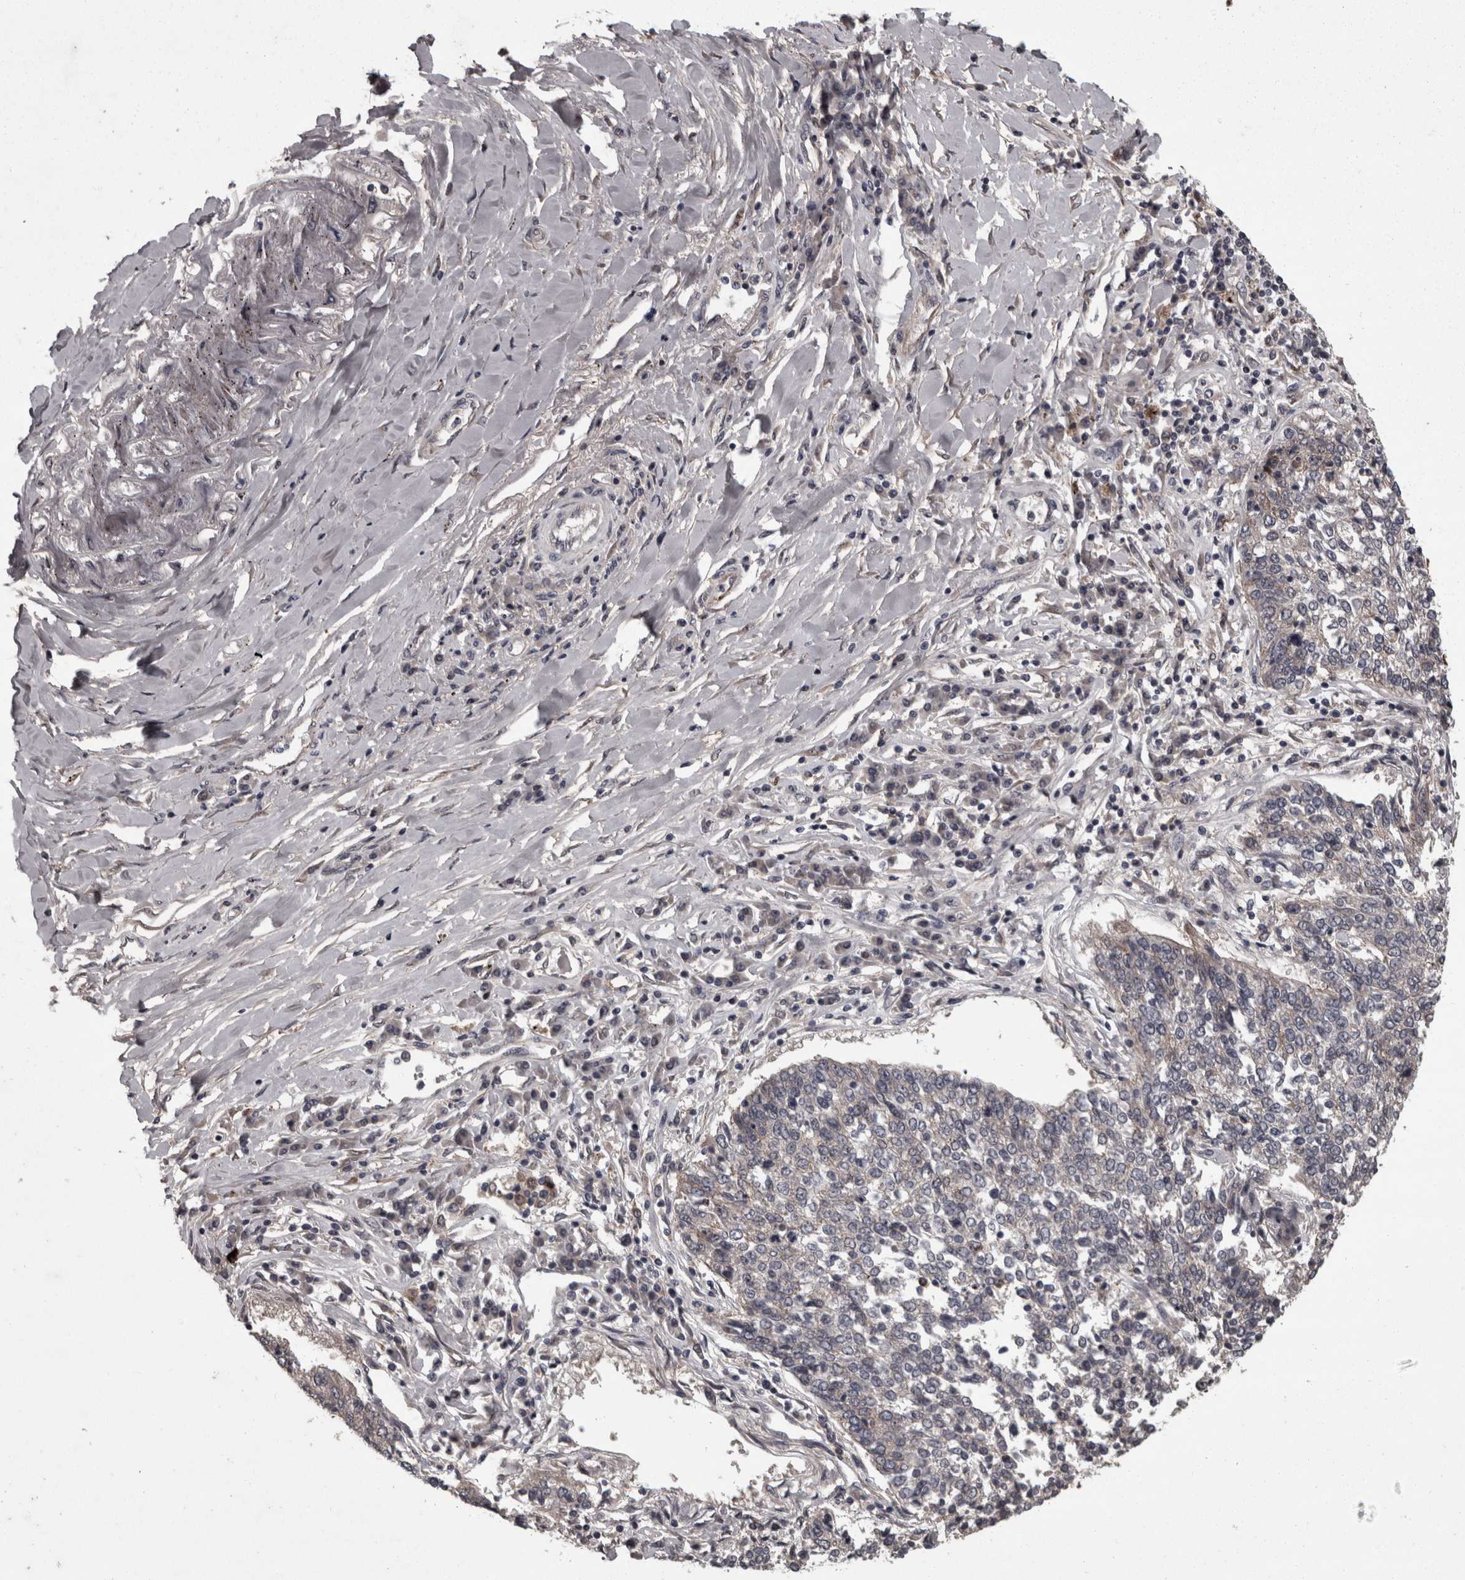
{"staining": {"intensity": "negative", "quantity": "none", "location": "none"}, "tissue": "lung cancer", "cell_type": "Tumor cells", "image_type": "cancer", "snomed": [{"axis": "morphology", "description": "Normal tissue, NOS"}, {"axis": "morphology", "description": "Squamous cell carcinoma, NOS"}, {"axis": "topography", "description": "Cartilage tissue"}, {"axis": "topography", "description": "Bronchus"}, {"axis": "topography", "description": "Lung"}, {"axis": "topography", "description": "Peripheral nerve tissue"}], "caption": "Tumor cells are negative for protein expression in human lung cancer. Brightfield microscopy of immunohistochemistry (IHC) stained with DAB (3,3'-diaminobenzidine) (brown) and hematoxylin (blue), captured at high magnification.", "gene": "PCDH17", "patient": {"sex": "female", "age": 49}}